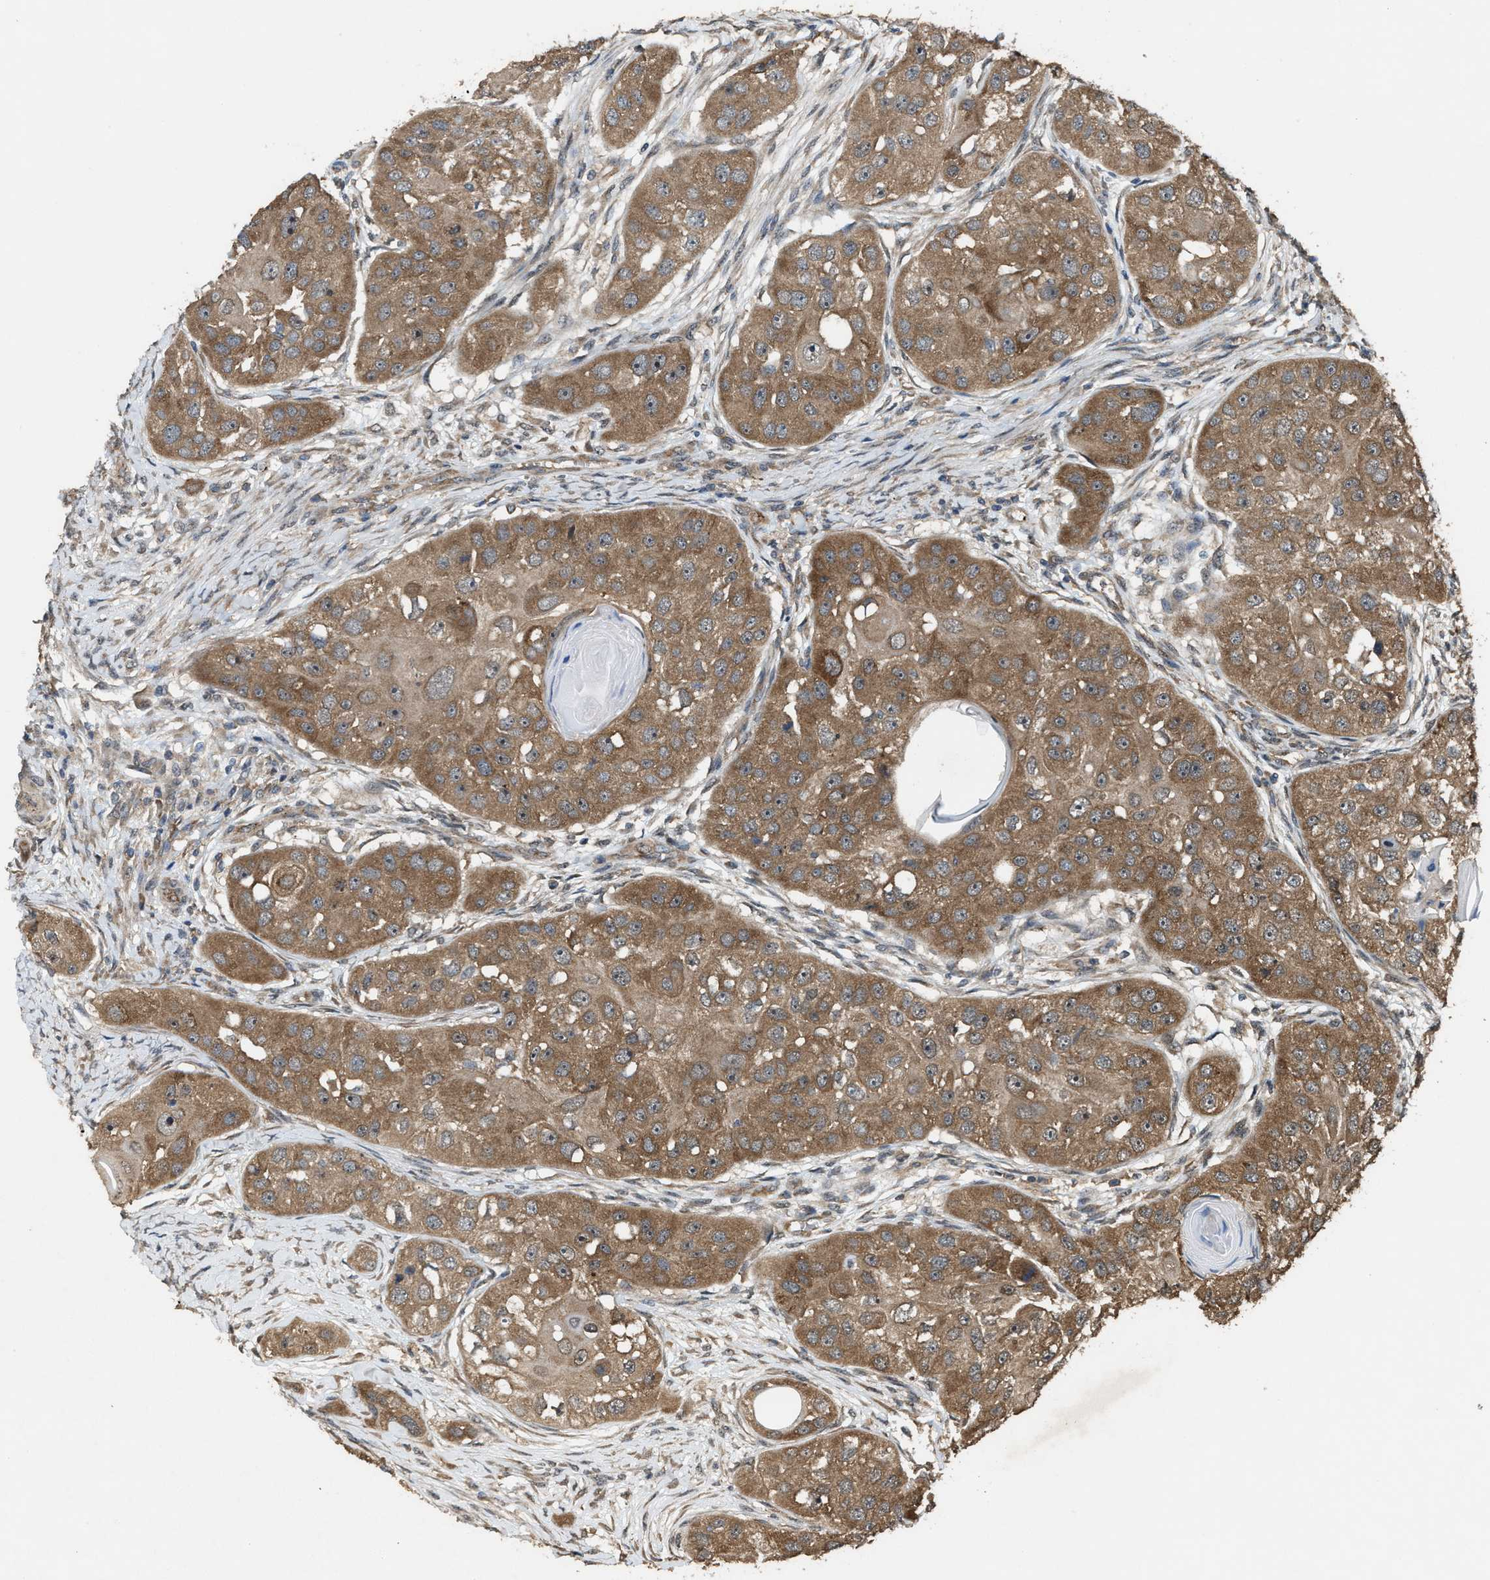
{"staining": {"intensity": "moderate", "quantity": ">75%", "location": "cytoplasmic/membranous"}, "tissue": "head and neck cancer", "cell_type": "Tumor cells", "image_type": "cancer", "snomed": [{"axis": "morphology", "description": "Normal tissue, NOS"}, {"axis": "morphology", "description": "Squamous cell carcinoma, NOS"}, {"axis": "topography", "description": "Skeletal muscle"}, {"axis": "topography", "description": "Head-Neck"}], "caption": "IHC of human head and neck cancer (squamous cell carcinoma) displays medium levels of moderate cytoplasmic/membranous expression in about >75% of tumor cells.", "gene": "ARHGEF5", "patient": {"sex": "male", "age": 51}}